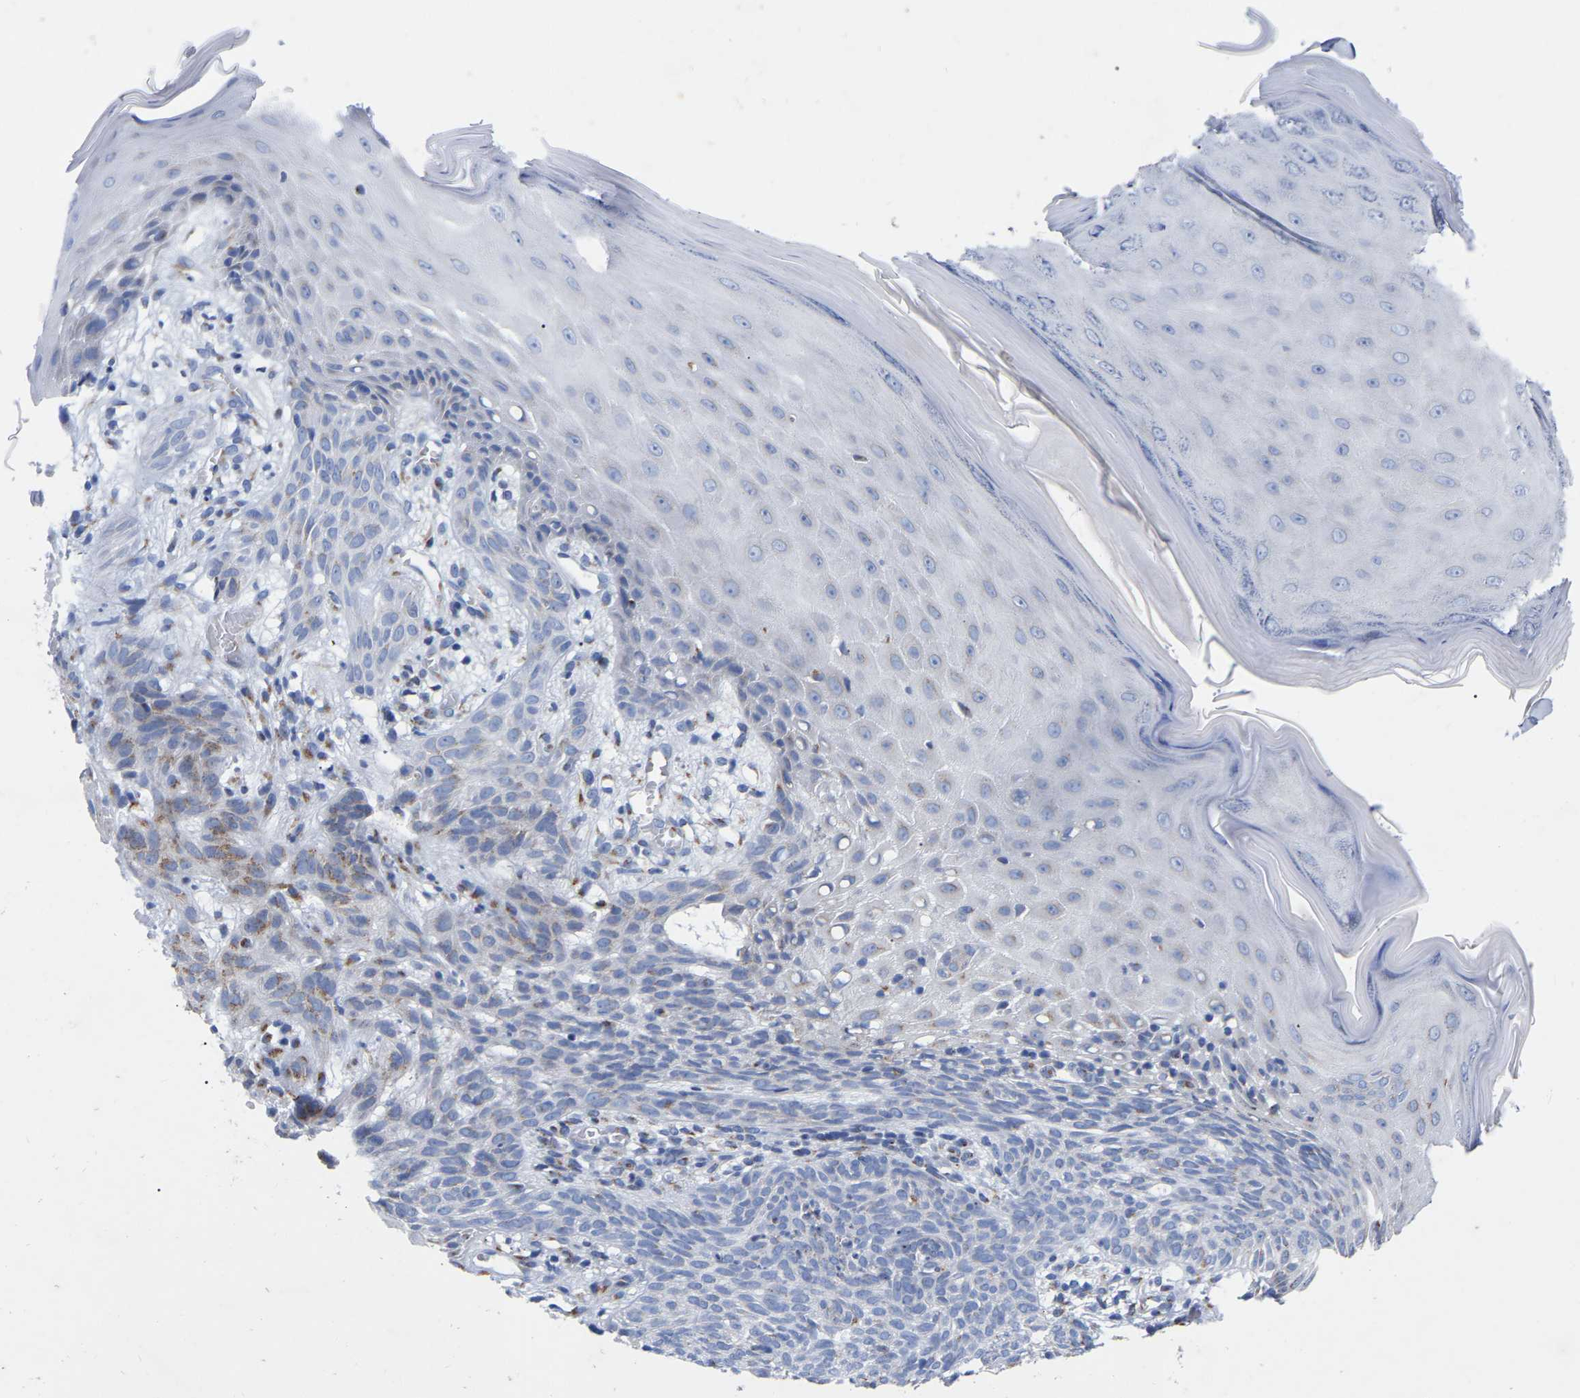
{"staining": {"intensity": "weak", "quantity": "<25%", "location": "cytoplasmic/membranous"}, "tissue": "skin cancer", "cell_type": "Tumor cells", "image_type": "cancer", "snomed": [{"axis": "morphology", "description": "Basal cell carcinoma"}, {"axis": "topography", "description": "Skin"}], "caption": "High magnification brightfield microscopy of basal cell carcinoma (skin) stained with DAB (3,3'-diaminobenzidine) (brown) and counterstained with hematoxylin (blue): tumor cells show no significant staining. Brightfield microscopy of IHC stained with DAB (3,3'-diaminobenzidine) (brown) and hematoxylin (blue), captured at high magnification.", "gene": "STRIP2", "patient": {"sex": "male", "age": 60}}